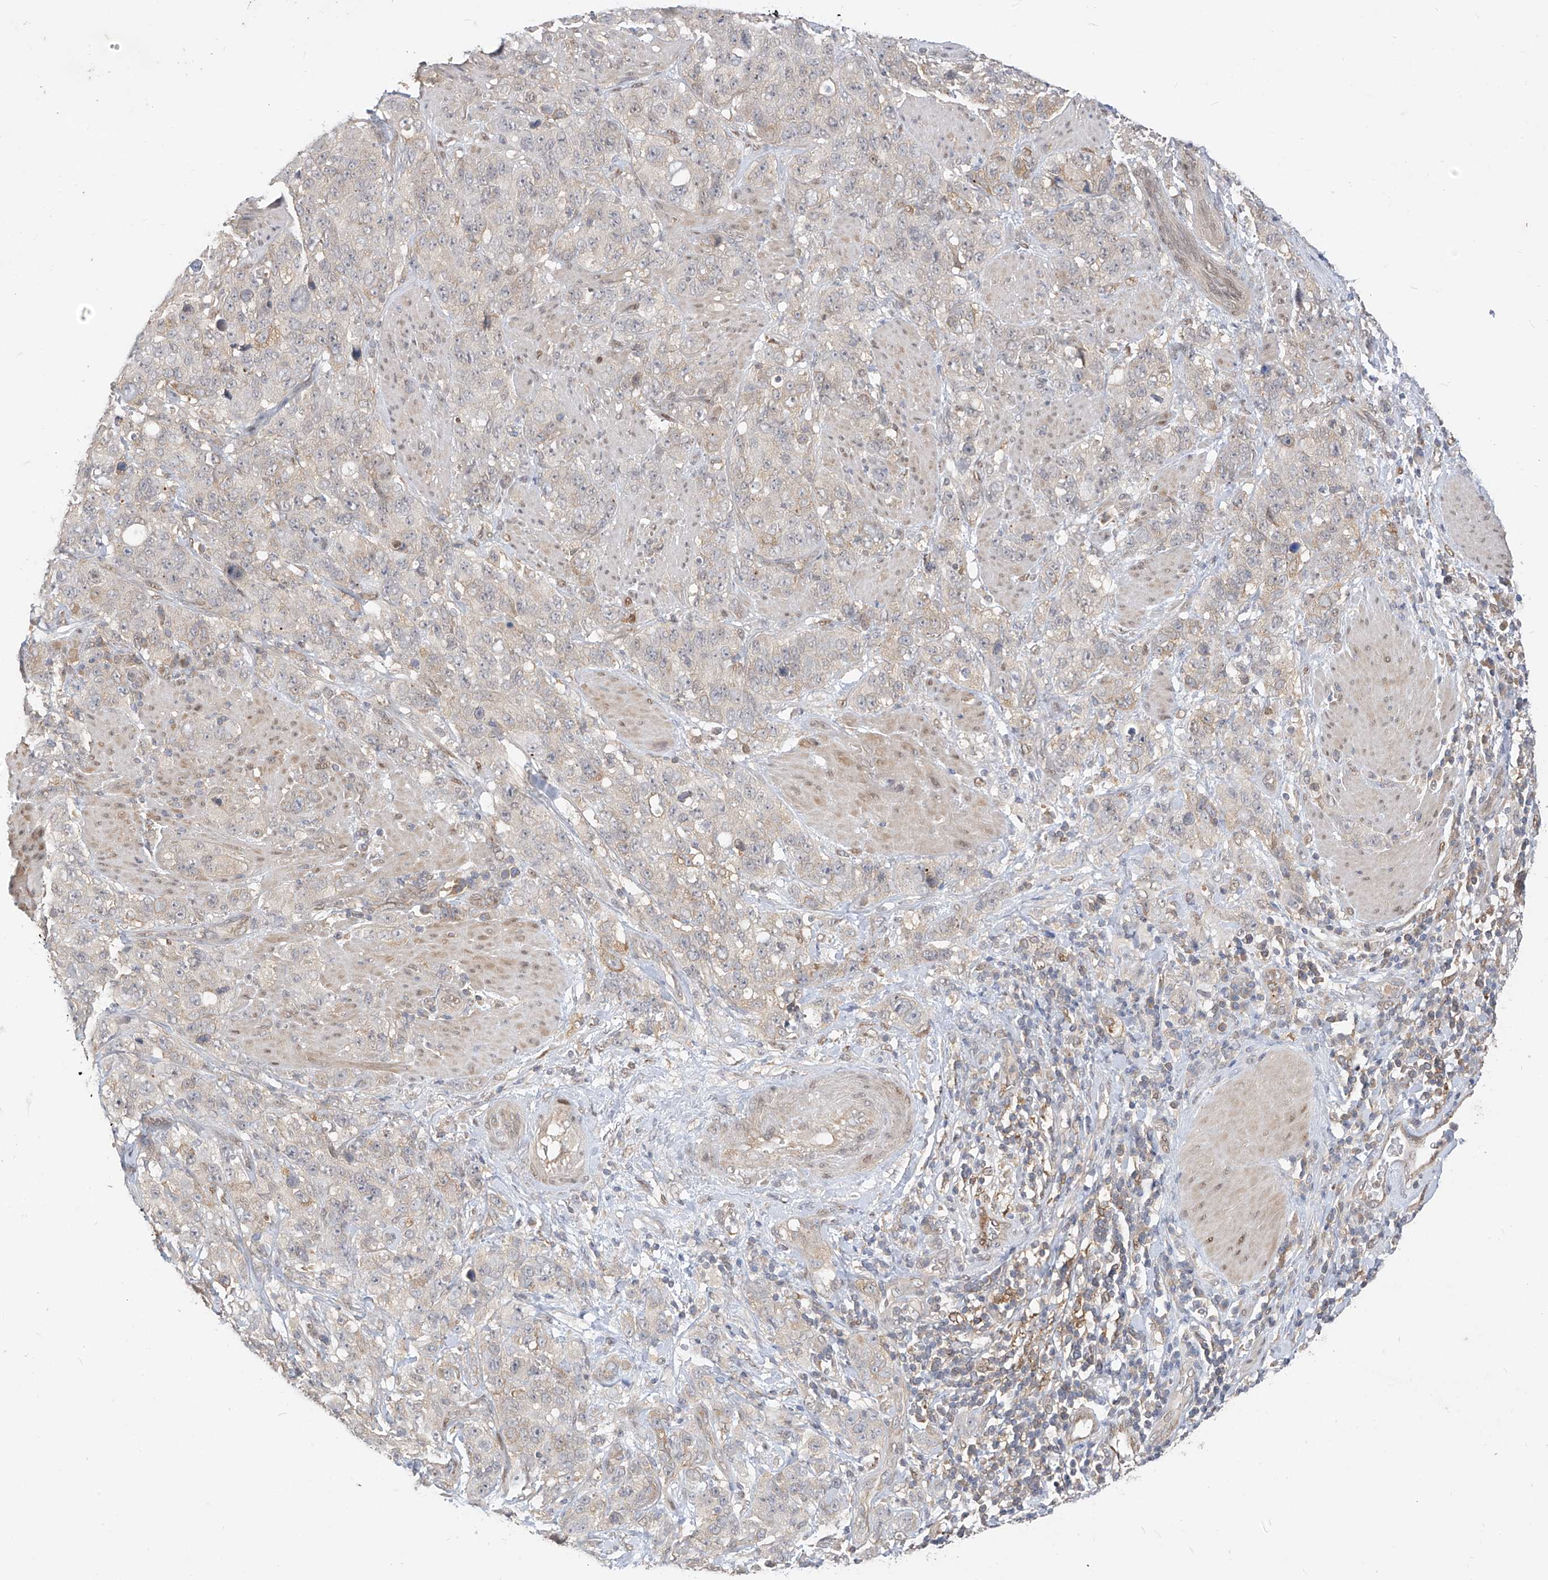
{"staining": {"intensity": "negative", "quantity": "none", "location": "none"}, "tissue": "stomach cancer", "cell_type": "Tumor cells", "image_type": "cancer", "snomed": [{"axis": "morphology", "description": "Adenocarcinoma, NOS"}, {"axis": "topography", "description": "Stomach"}], "caption": "A photomicrograph of human stomach cancer is negative for staining in tumor cells.", "gene": "MRTFA", "patient": {"sex": "male", "age": 48}}